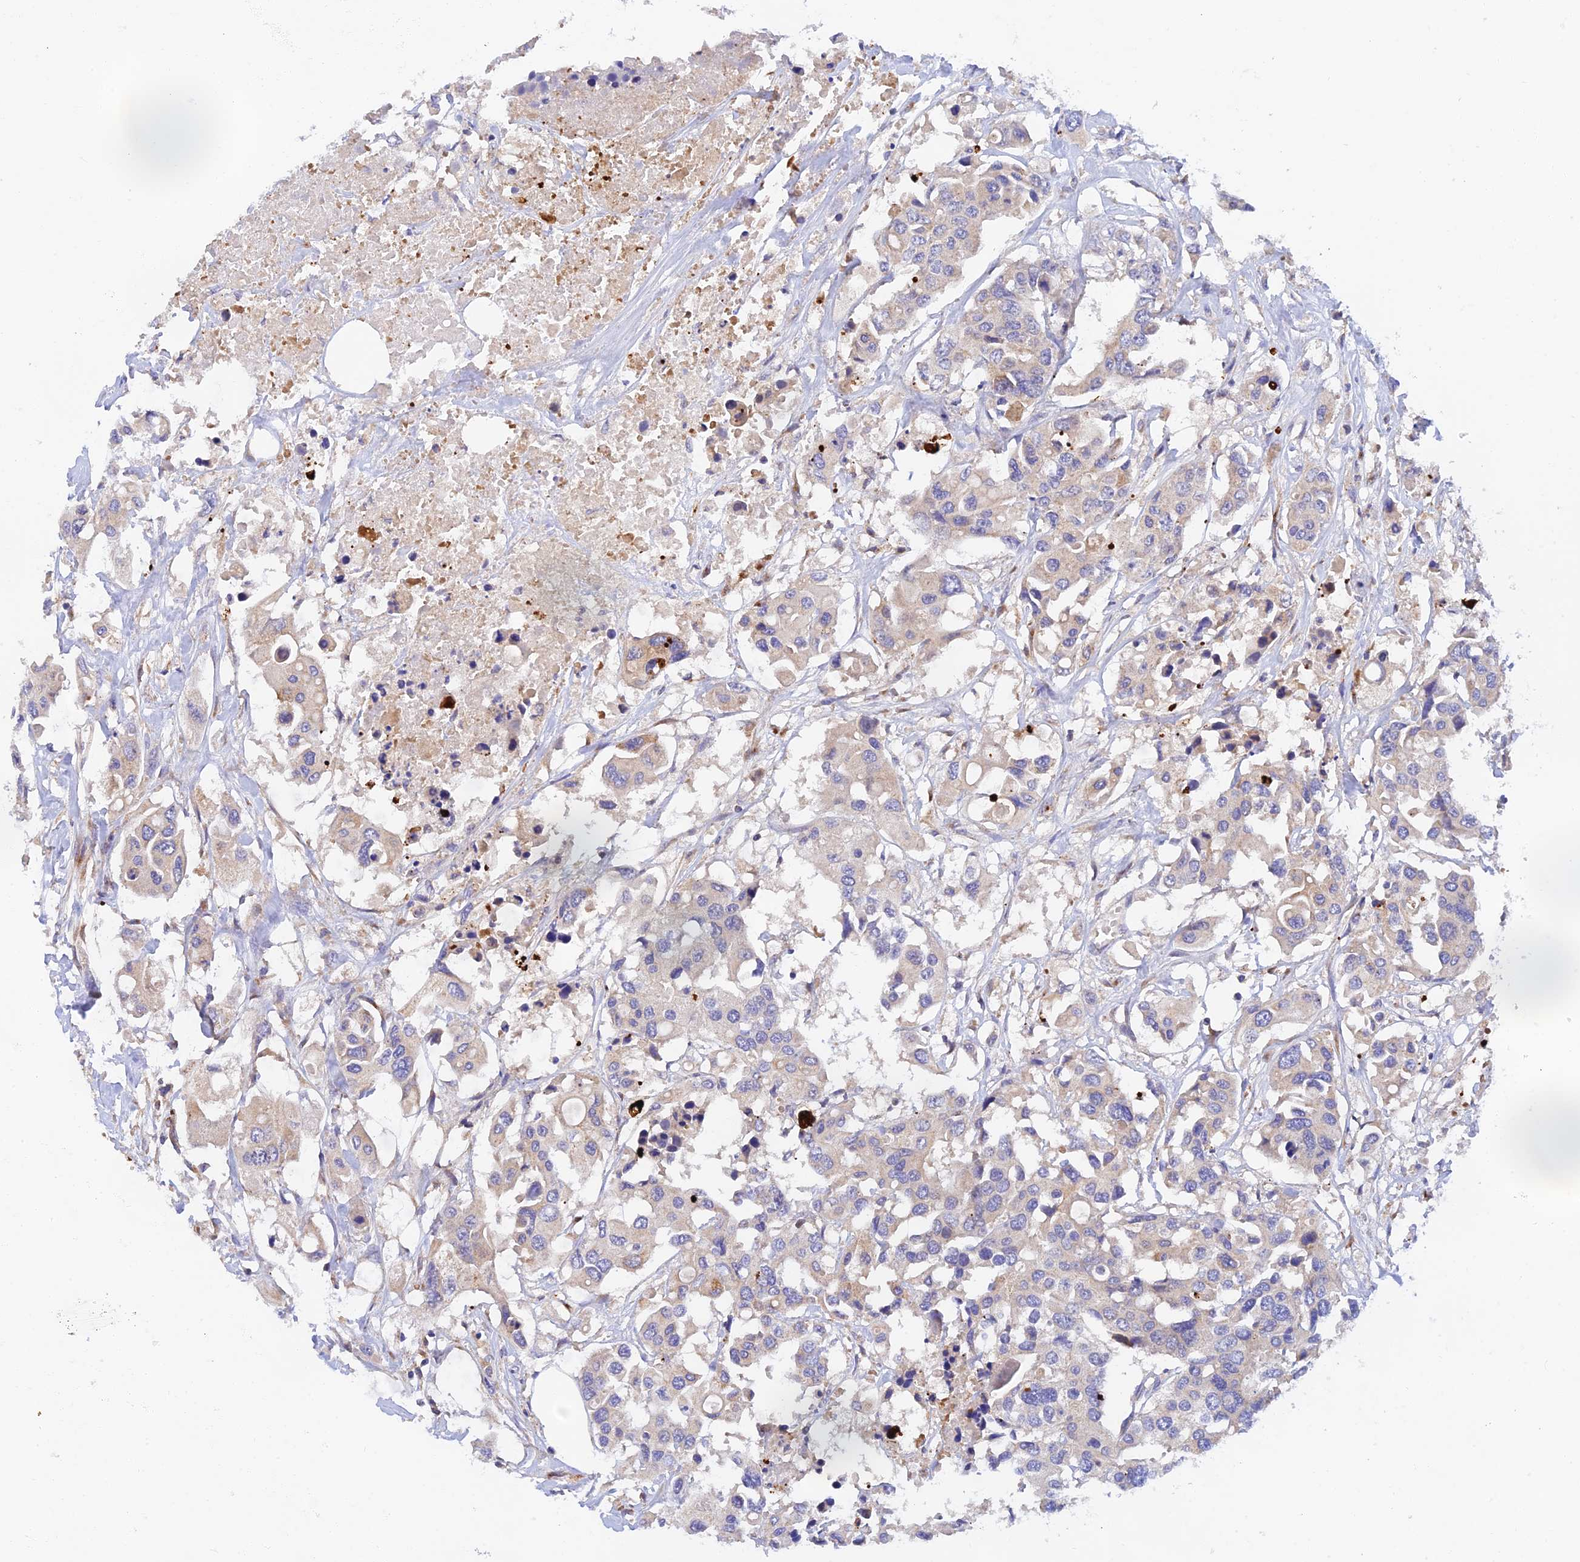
{"staining": {"intensity": "weak", "quantity": "<25%", "location": "cytoplasmic/membranous"}, "tissue": "colorectal cancer", "cell_type": "Tumor cells", "image_type": "cancer", "snomed": [{"axis": "morphology", "description": "Adenocarcinoma, NOS"}, {"axis": "topography", "description": "Colon"}], "caption": "Tumor cells are negative for brown protein staining in adenocarcinoma (colorectal).", "gene": "RANBP6", "patient": {"sex": "male", "age": 77}}